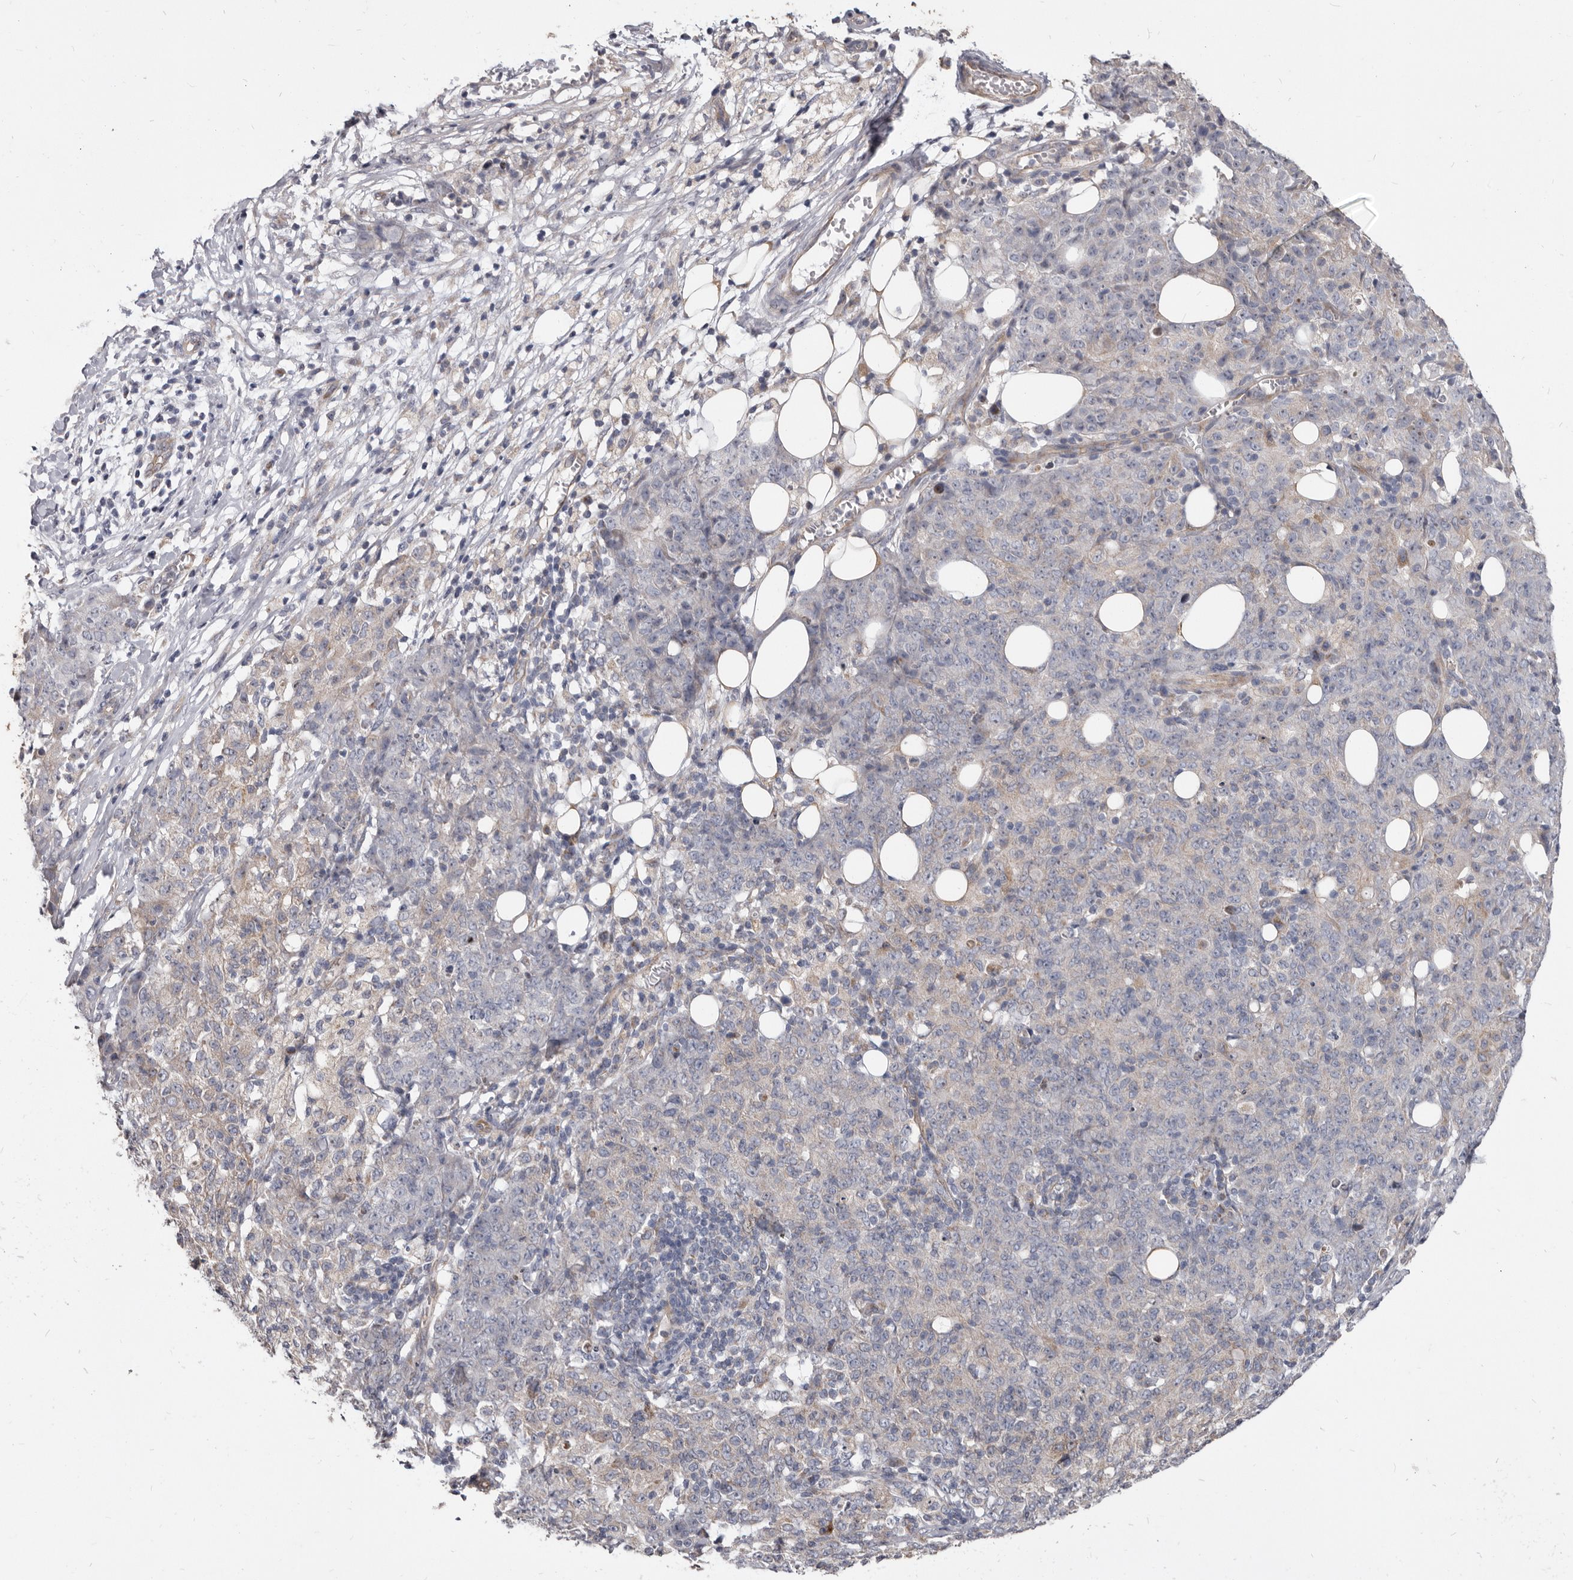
{"staining": {"intensity": "weak", "quantity": "25%-75%", "location": "cytoplasmic/membranous"}, "tissue": "ovarian cancer", "cell_type": "Tumor cells", "image_type": "cancer", "snomed": [{"axis": "morphology", "description": "Carcinoma, endometroid"}, {"axis": "topography", "description": "Ovary"}], "caption": "Protein staining of ovarian cancer (endometroid carcinoma) tissue shows weak cytoplasmic/membranous staining in about 25%-75% of tumor cells.", "gene": "FMO2", "patient": {"sex": "female", "age": 42}}